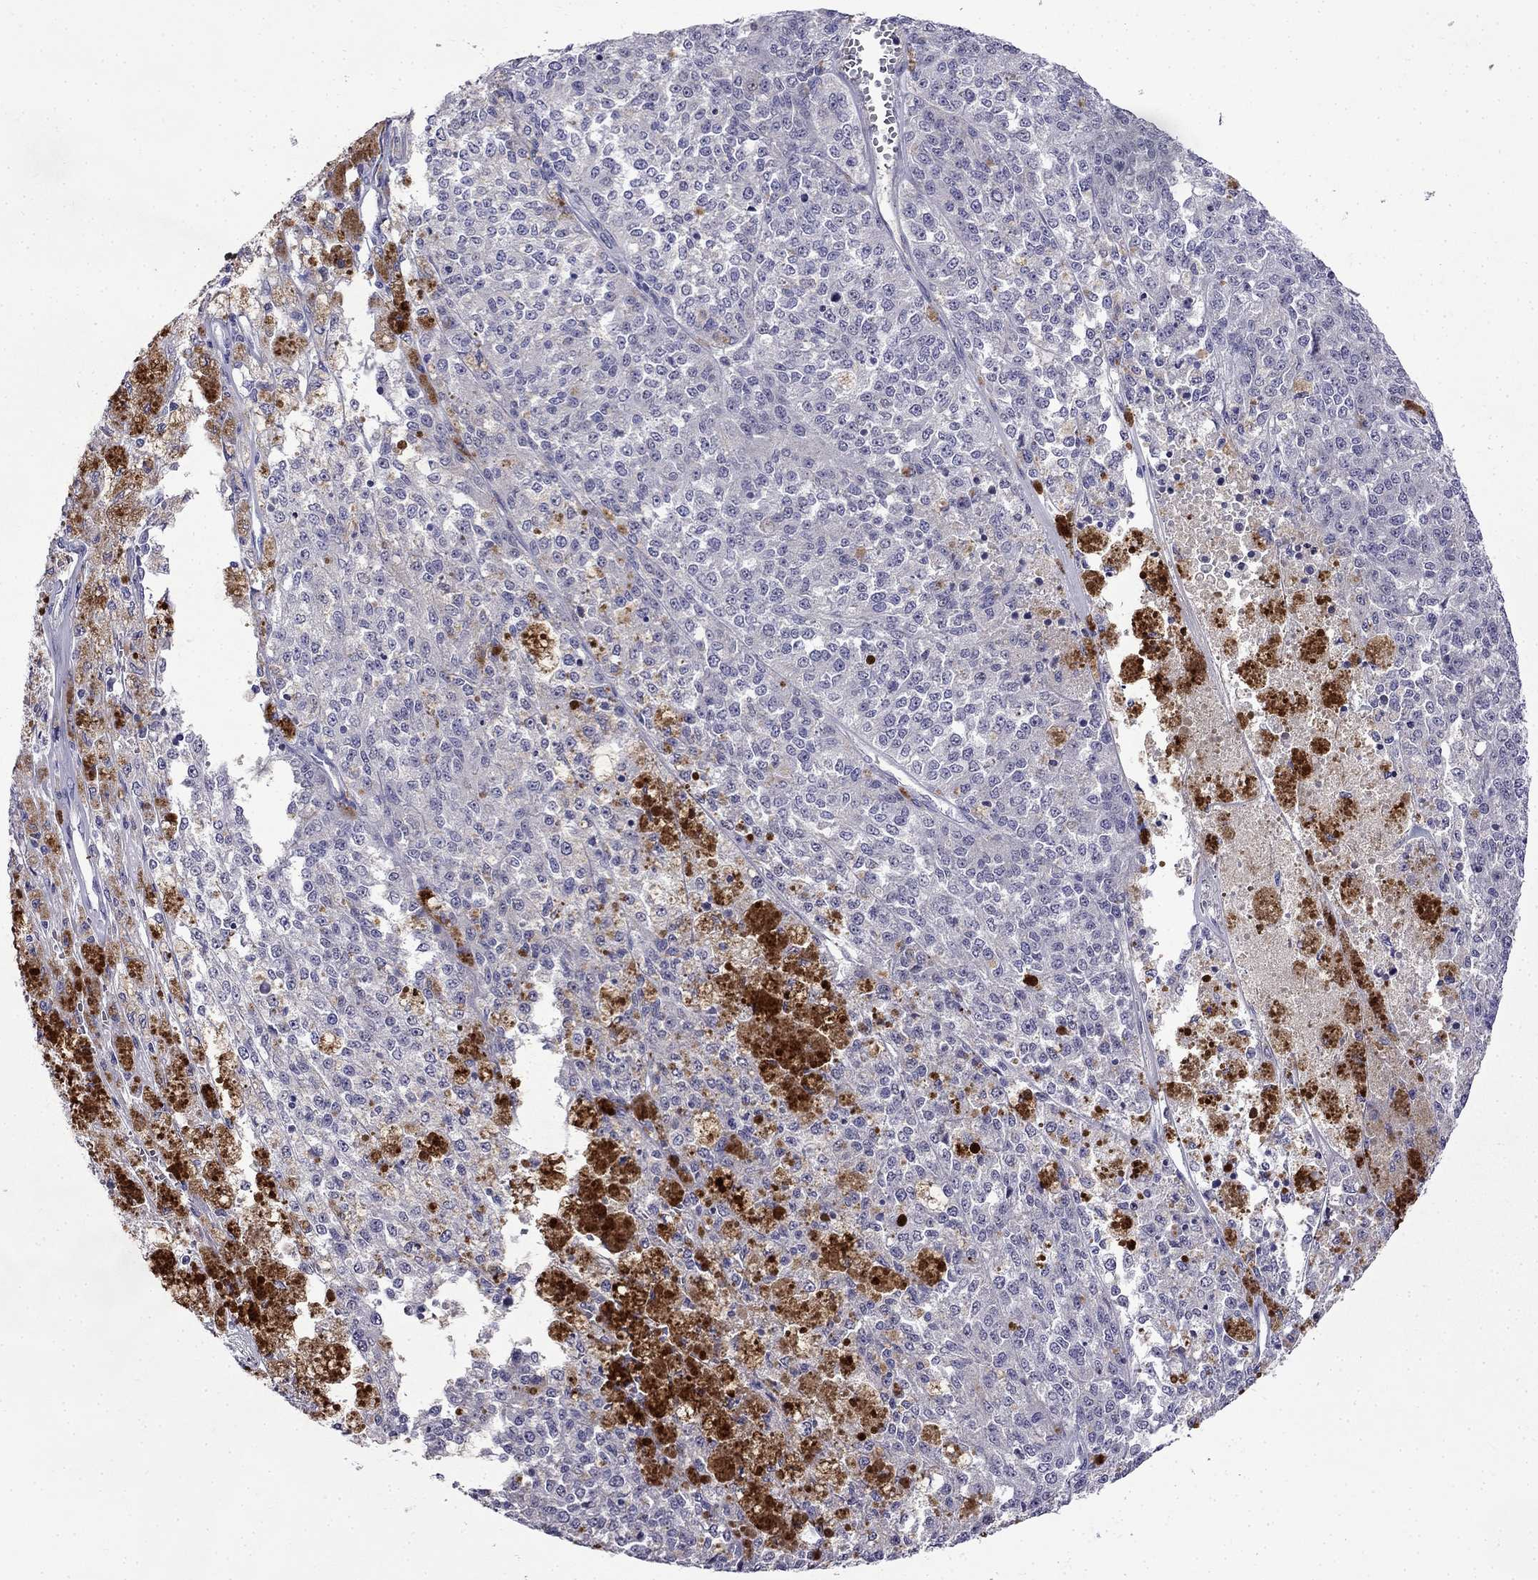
{"staining": {"intensity": "negative", "quantity": "none", "location": "none"}, "tissue": "melanoma", "cell_type": "Tumor cells", "image_type": "cancer", "snomed": [{"axis": "morphology", "description": "Malignant melanoma, Metastatic site"}, {"axis": "topography", "description": "Lymph node"}], "caption": "This is a image of immunohistochemistry (IHC) staining of malignant melanoma (metastatic site), which shows no staining in tumor cells. The staining was performed using DAB (3,3'-diaminobenzidine) to visualize the protein expression in brown, while the nuclei were stained in blue with hematoxylin (Magnification: 20x).", "gene": "PI16", "patient": {"sex": "female", "age": 64}}